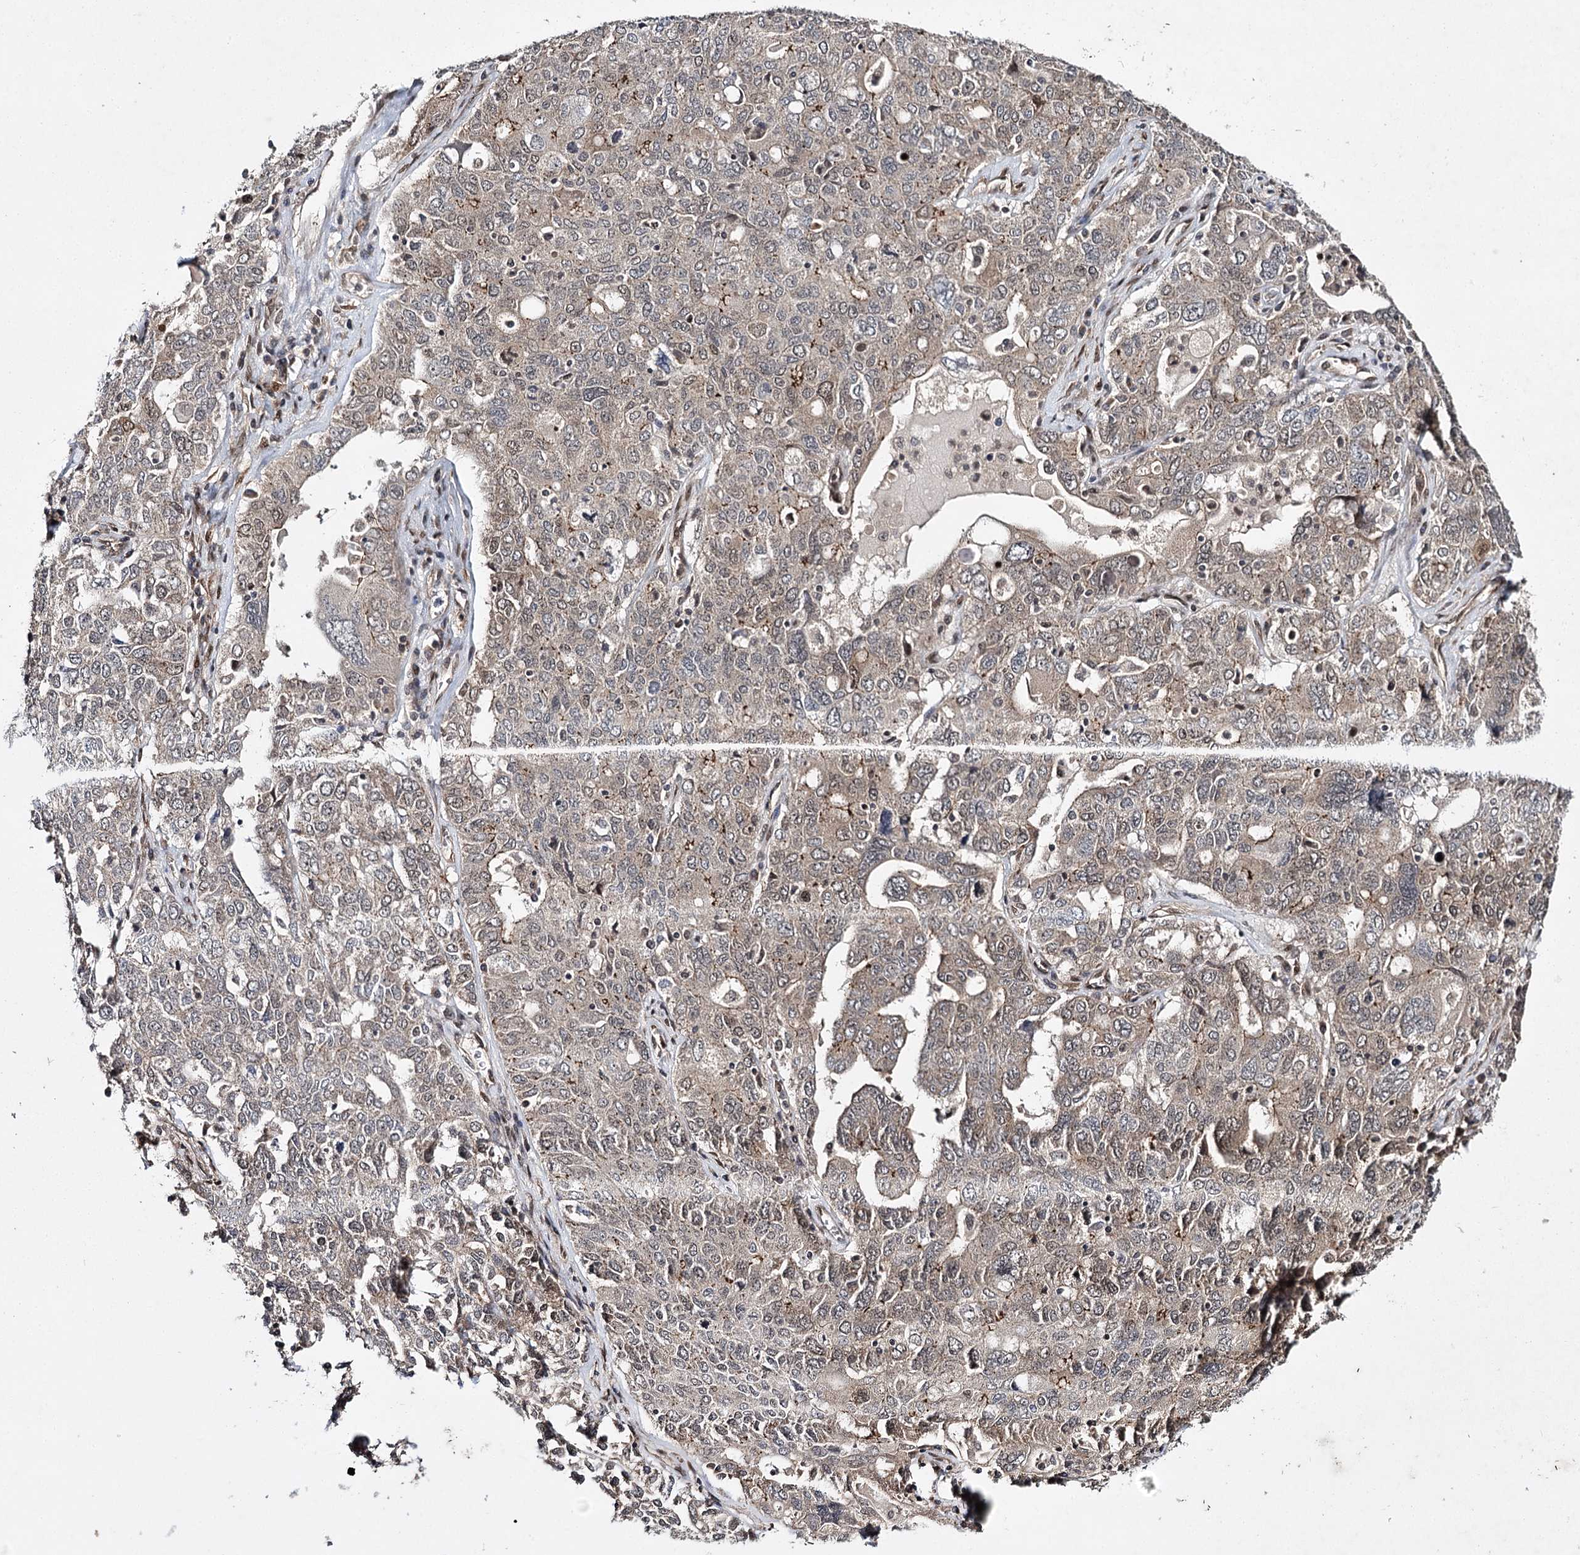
{"staining": {"intensity": "weak", "quantity": "25%-75%", "location": "cytoplasmic/membranous"}, "tissue": "ovarian cancer", "cell_type": "Tumor cells", "image_type": "cancer", "snomed": [{"axis": "morphology", "description": "Carcinoma, endometroid"}, {"axis": "topography", "description": "Ovary"}], "caption": "Ovarian endometroid carcinoma stained for a protein displays weak cytoplasmic/membranous positivity in tumor cells.", "gene": "DCUN1D4", "patient": {"sex": "female", "age": 62}}